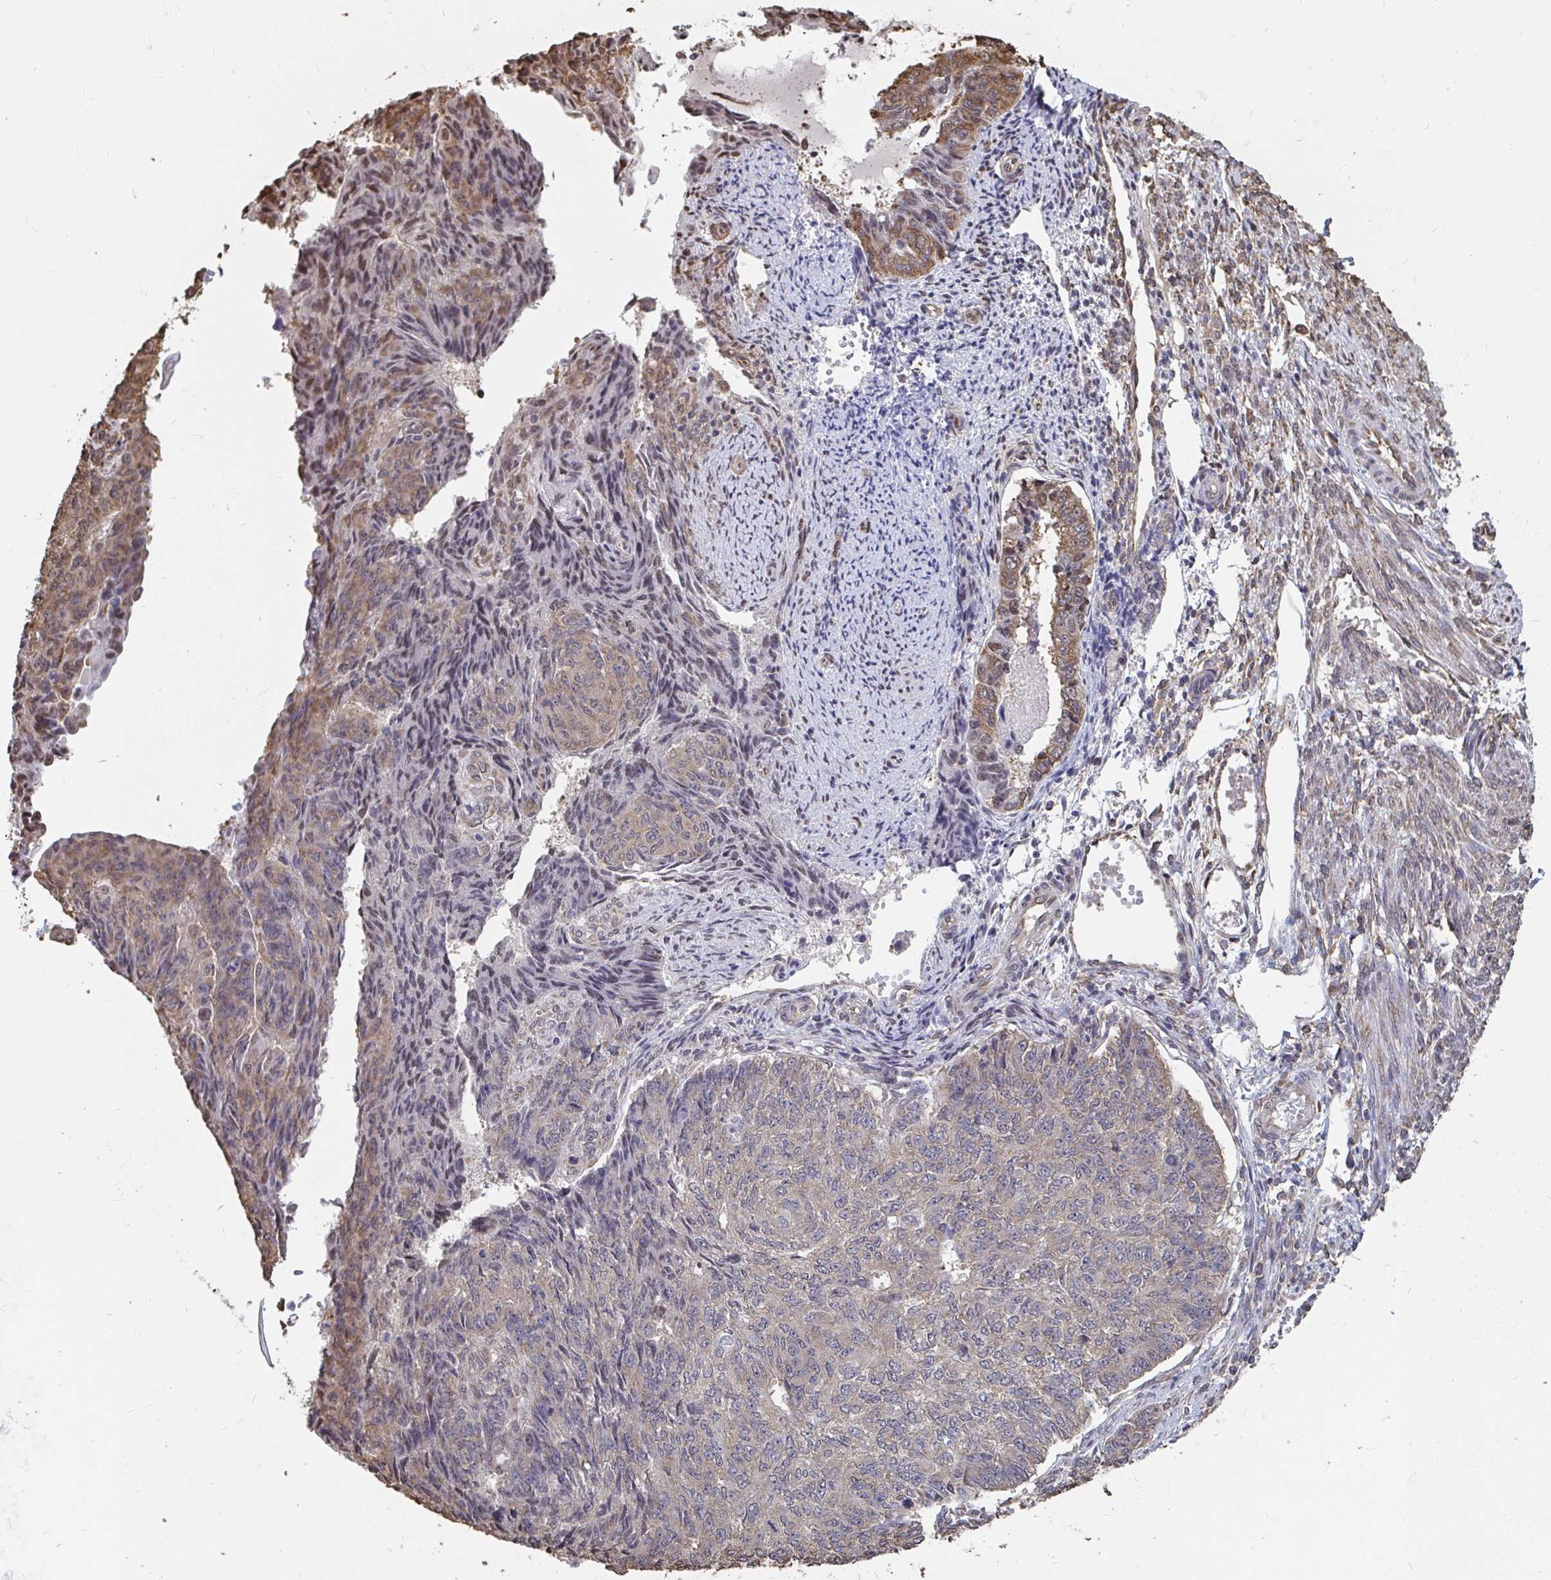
{"staining": {"intensity": "weak", "quantity": "25%-75%", "location": "cytoplasmic/membranous"}, "tissue": "endometrial cancer", "cell_type": "Tumor cells", "image_type": "cancer", "snomed": [{"axis": "morphology", "description": "Adenocarcinoma, NOS"}, {"axis": "topography", "description": "Endometrium"}], "caption": "Immunohistochemical staining of endometrial adenocarcinoma demonstrates low levels of weak cytoplasmic/membranous protein positivity in about 25%-75% of tumor cells.", "gene": "SYNCRIP", "patient": {"sex": "female", "age": 32}}